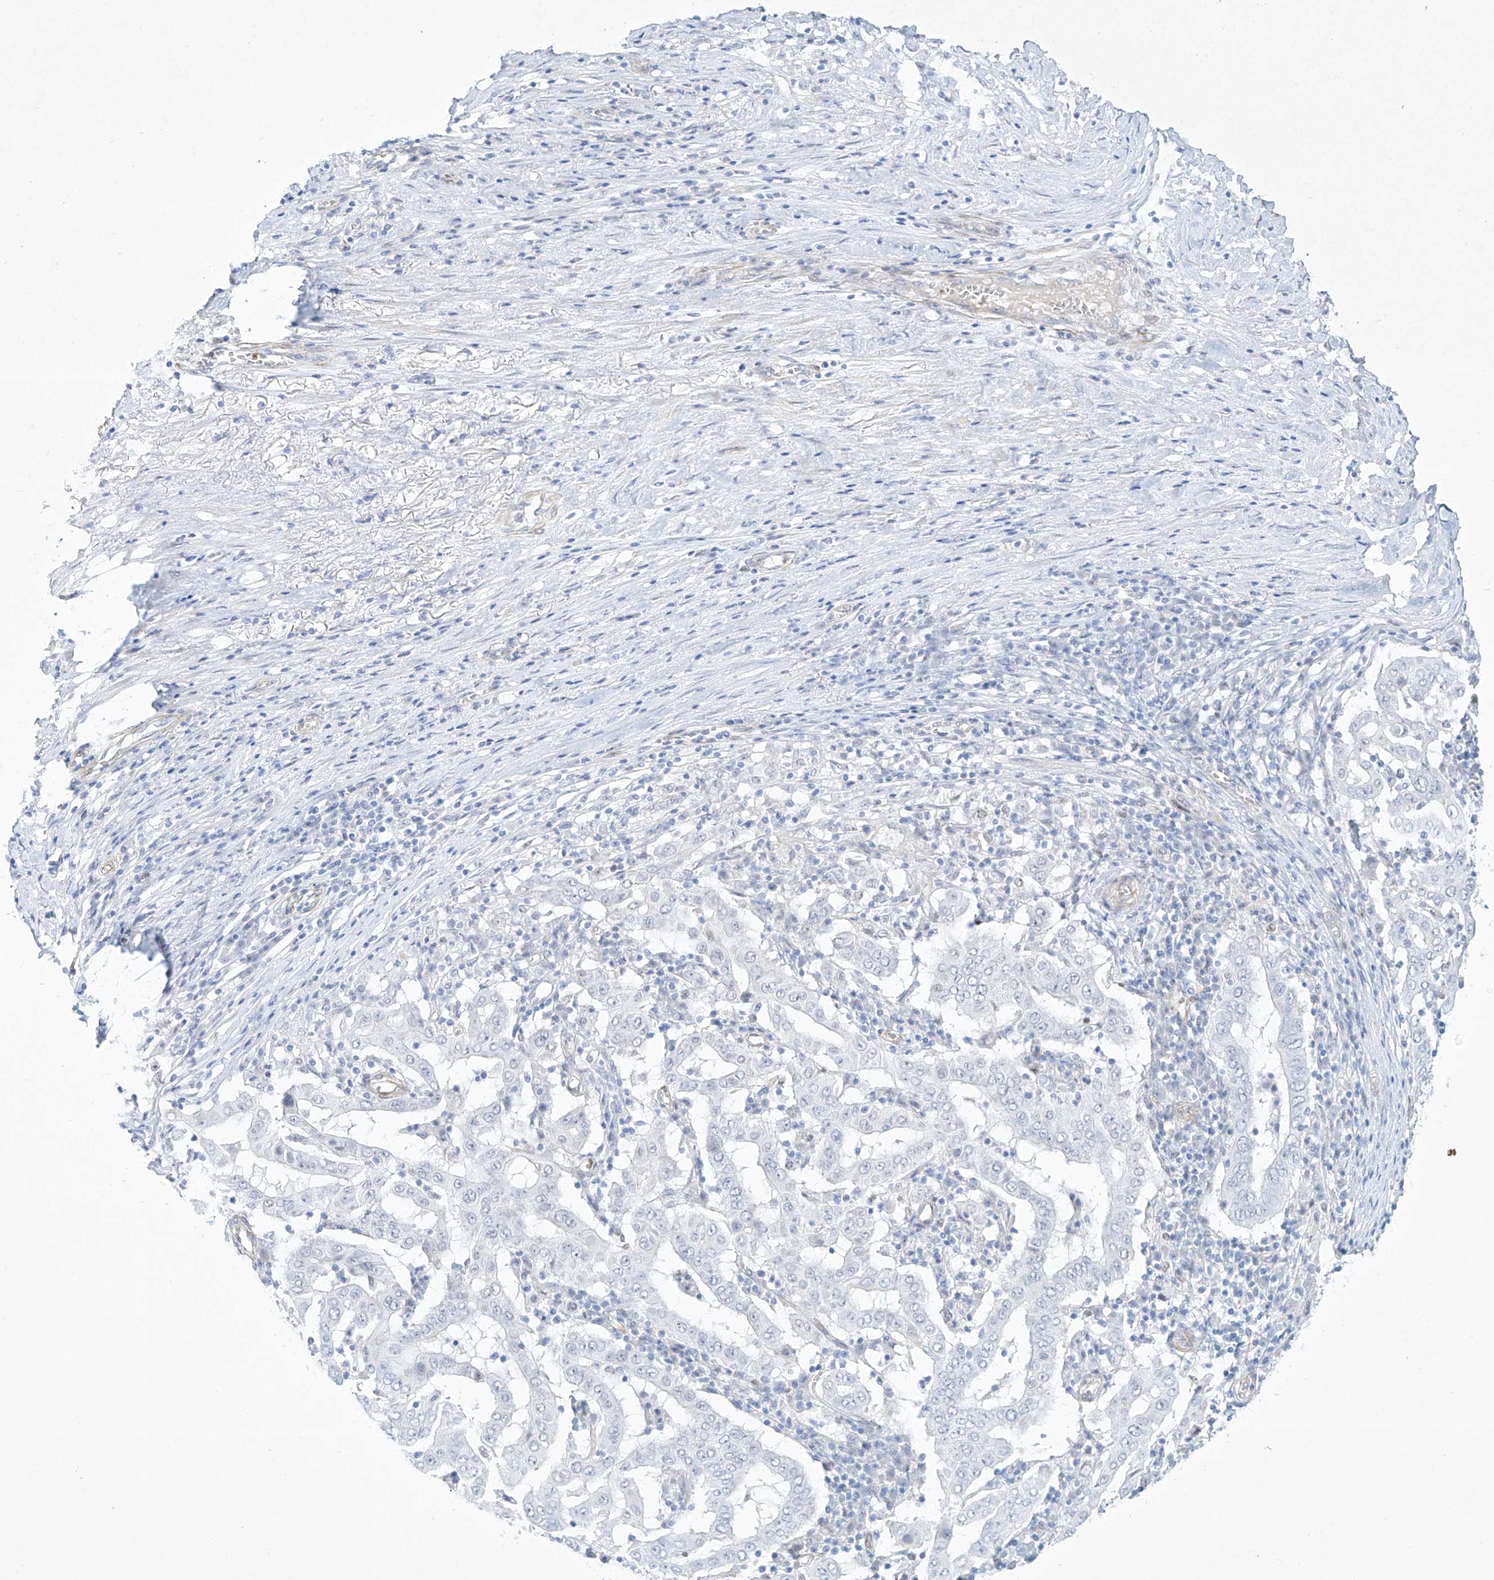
{"staining": {"intensity": "negative", "quantity": "none", "location": "none"}, "tissue": "pancreatic cancer", "cell_type": "Tumor cells", "image_type": "cancer", "snomed": [{"axis": "morphology", "description": "Adenocarcinoma, NOS"}, {"axis": "topography", "description": "Pancreas"}], "caption": "Micrograph shows no protein positivity in tumor cells of adenocarcinoma (pancreatic) tissue. (Immunohistochemistry, brightfield microscopy, high magnification).", "gene": "REEP2", "patient": {"sex": "male", "age": 63}}